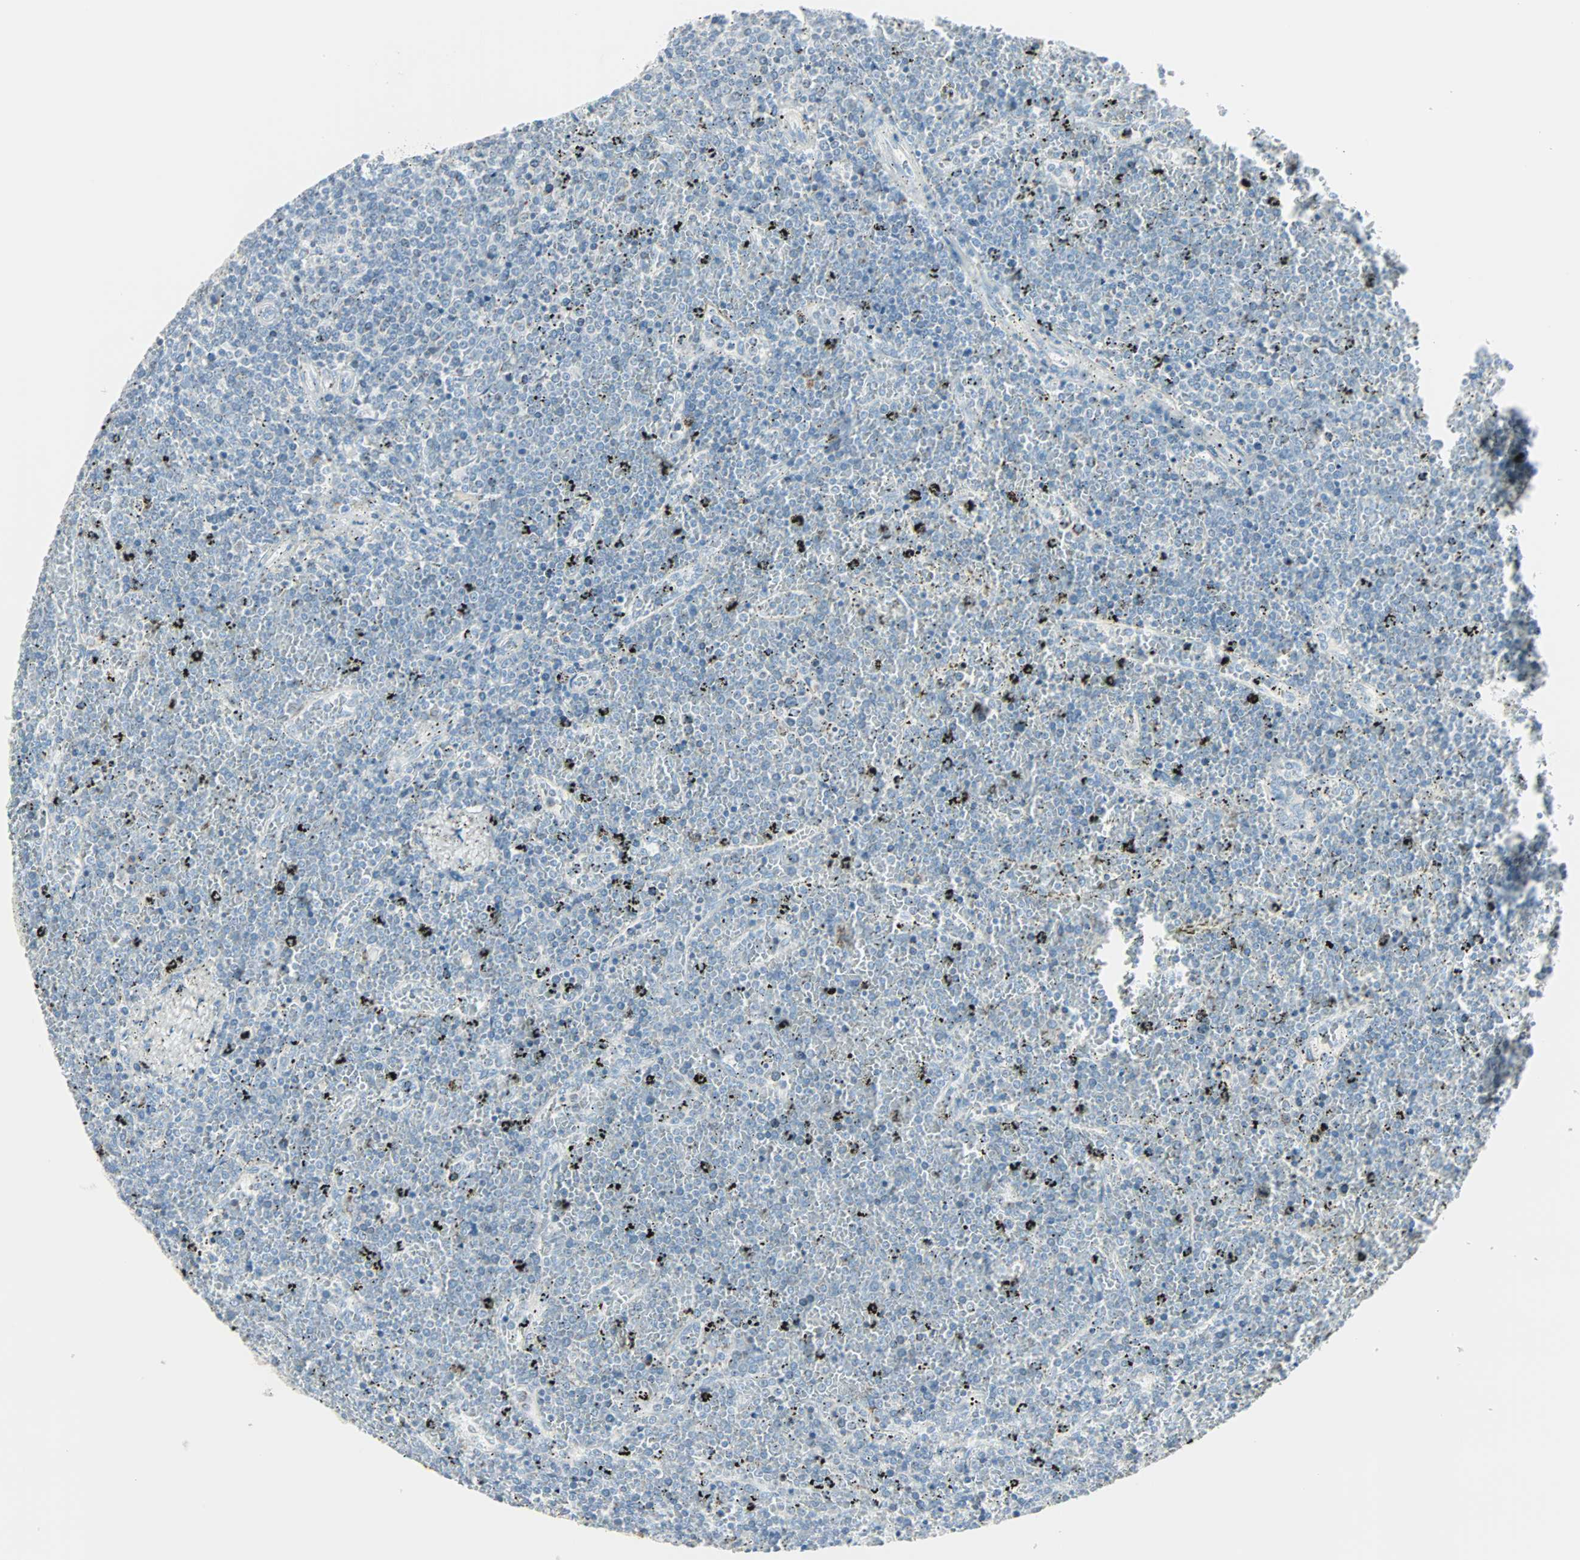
{"staining": {"intensity": "negative", "quantity": "none", "location": "none"}, "tissue": "lymphoma", "cell_type": "Tumor cells", "image_type": "cancer", "snomed": [{"axis": "morphology", "description": "Malignant lymphoma, non-Hodgkin's type, Low grade"}, {"axis": "topography", "description": "Spleen"}], "caption": "An IHC histopathology image of lymphoma is shown. There is no staining in tumor cells of lymphoma.", "gene": "IDH2", "patient": {"sex": "female", "age": 77}}